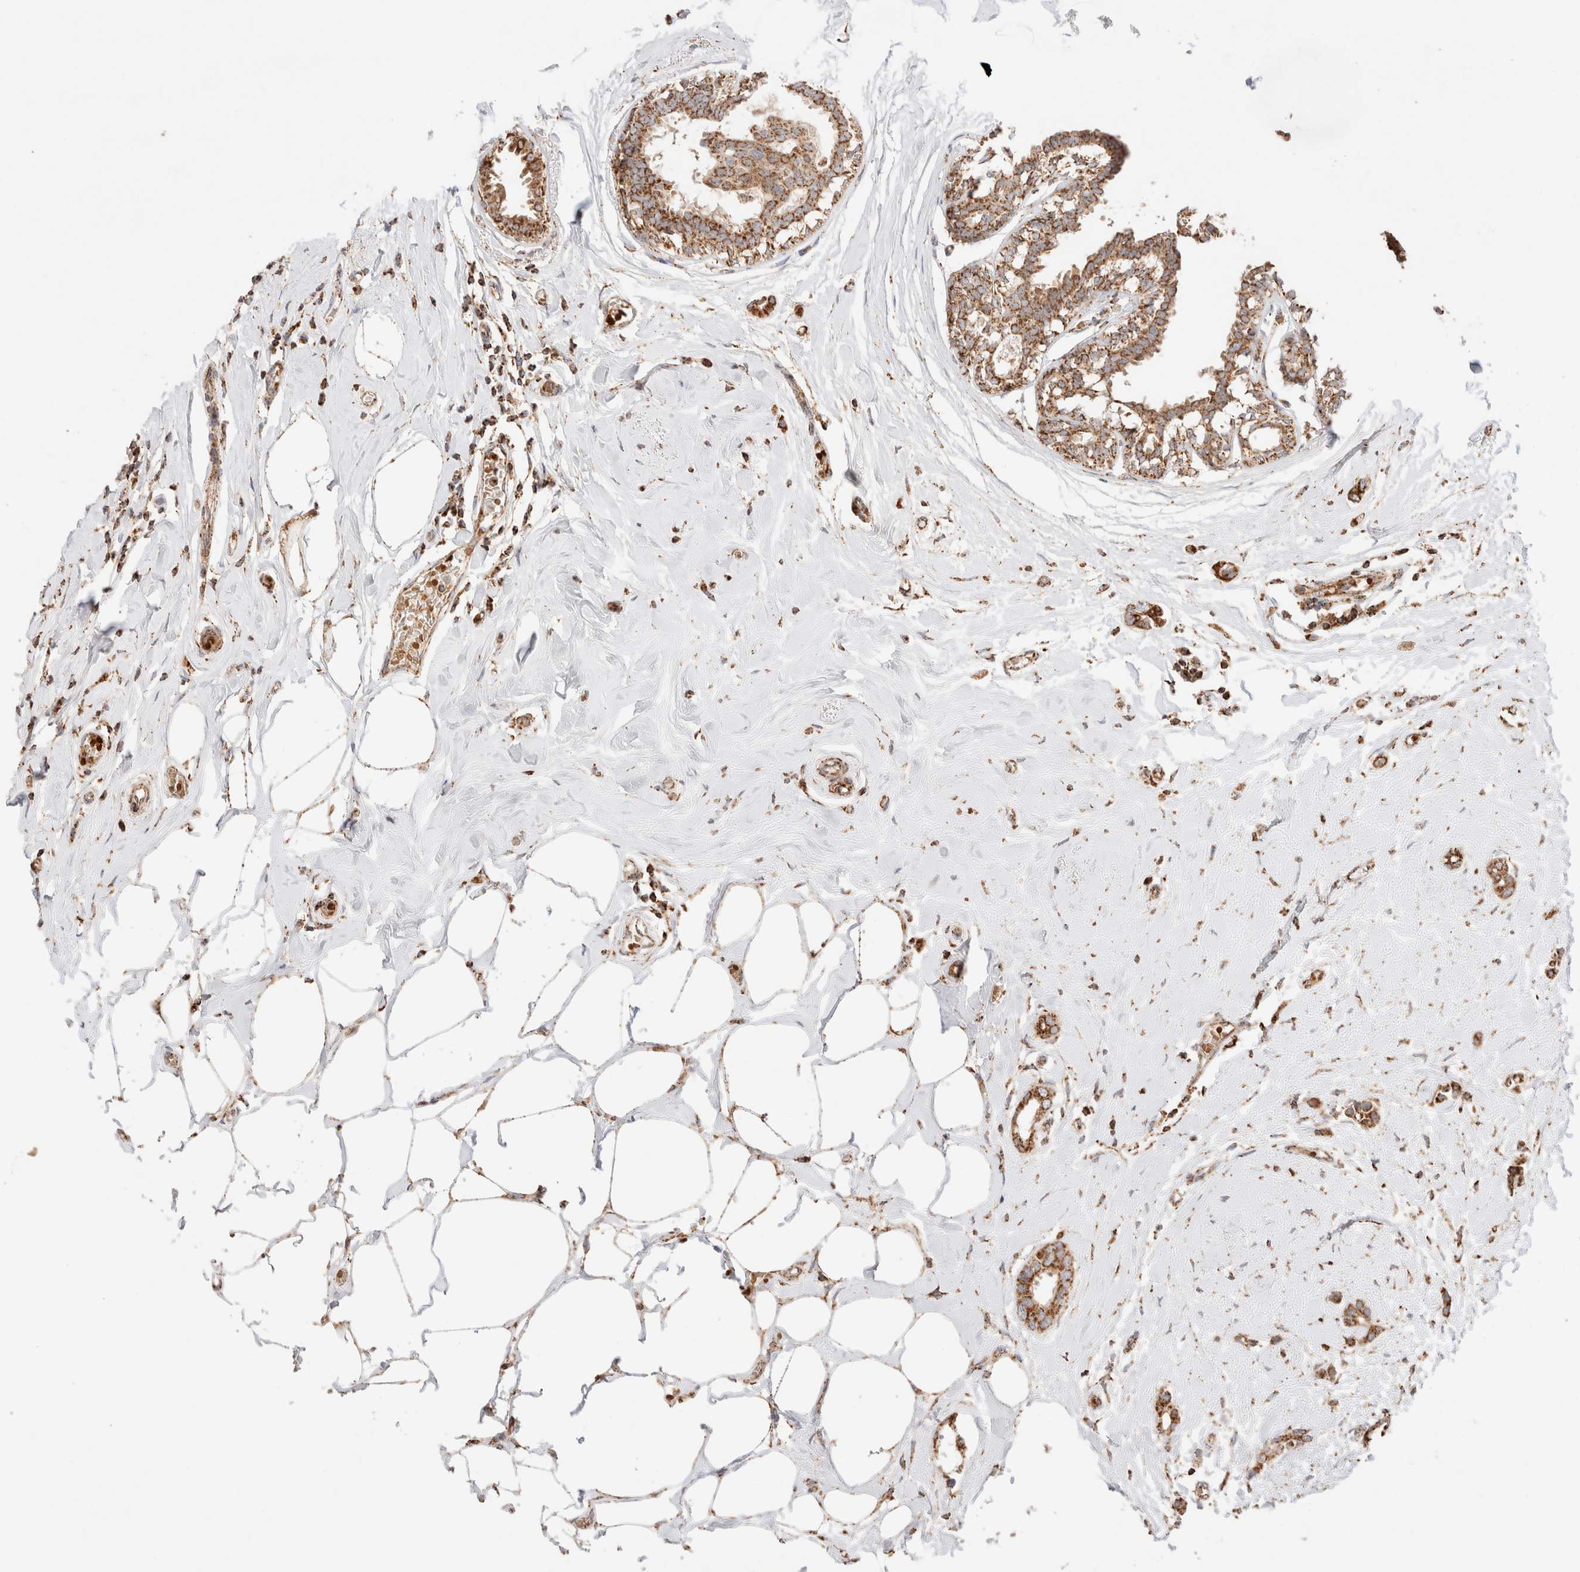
{"staining": {"intensity": "moderate", "quantity": ">75%", "location": "cytoplasmic/membranous"}, "tissue": "breast cancer", "cell_type": "Tumor cells", "image_type": "cancer", "snomed": [{"axis": "morphology", "description": "Duct carcinoma"}, {"axis": "topography", "description": "Breast"}], "caption": "Immunohistochemistry (IHC) of breast cancer exhibits medium levels of moderate cytoplasmic/membranous staining in approximately >75% of tumor cells.", "gene": "TMPPE", "patient": {"sex": "female", "age": 55}}